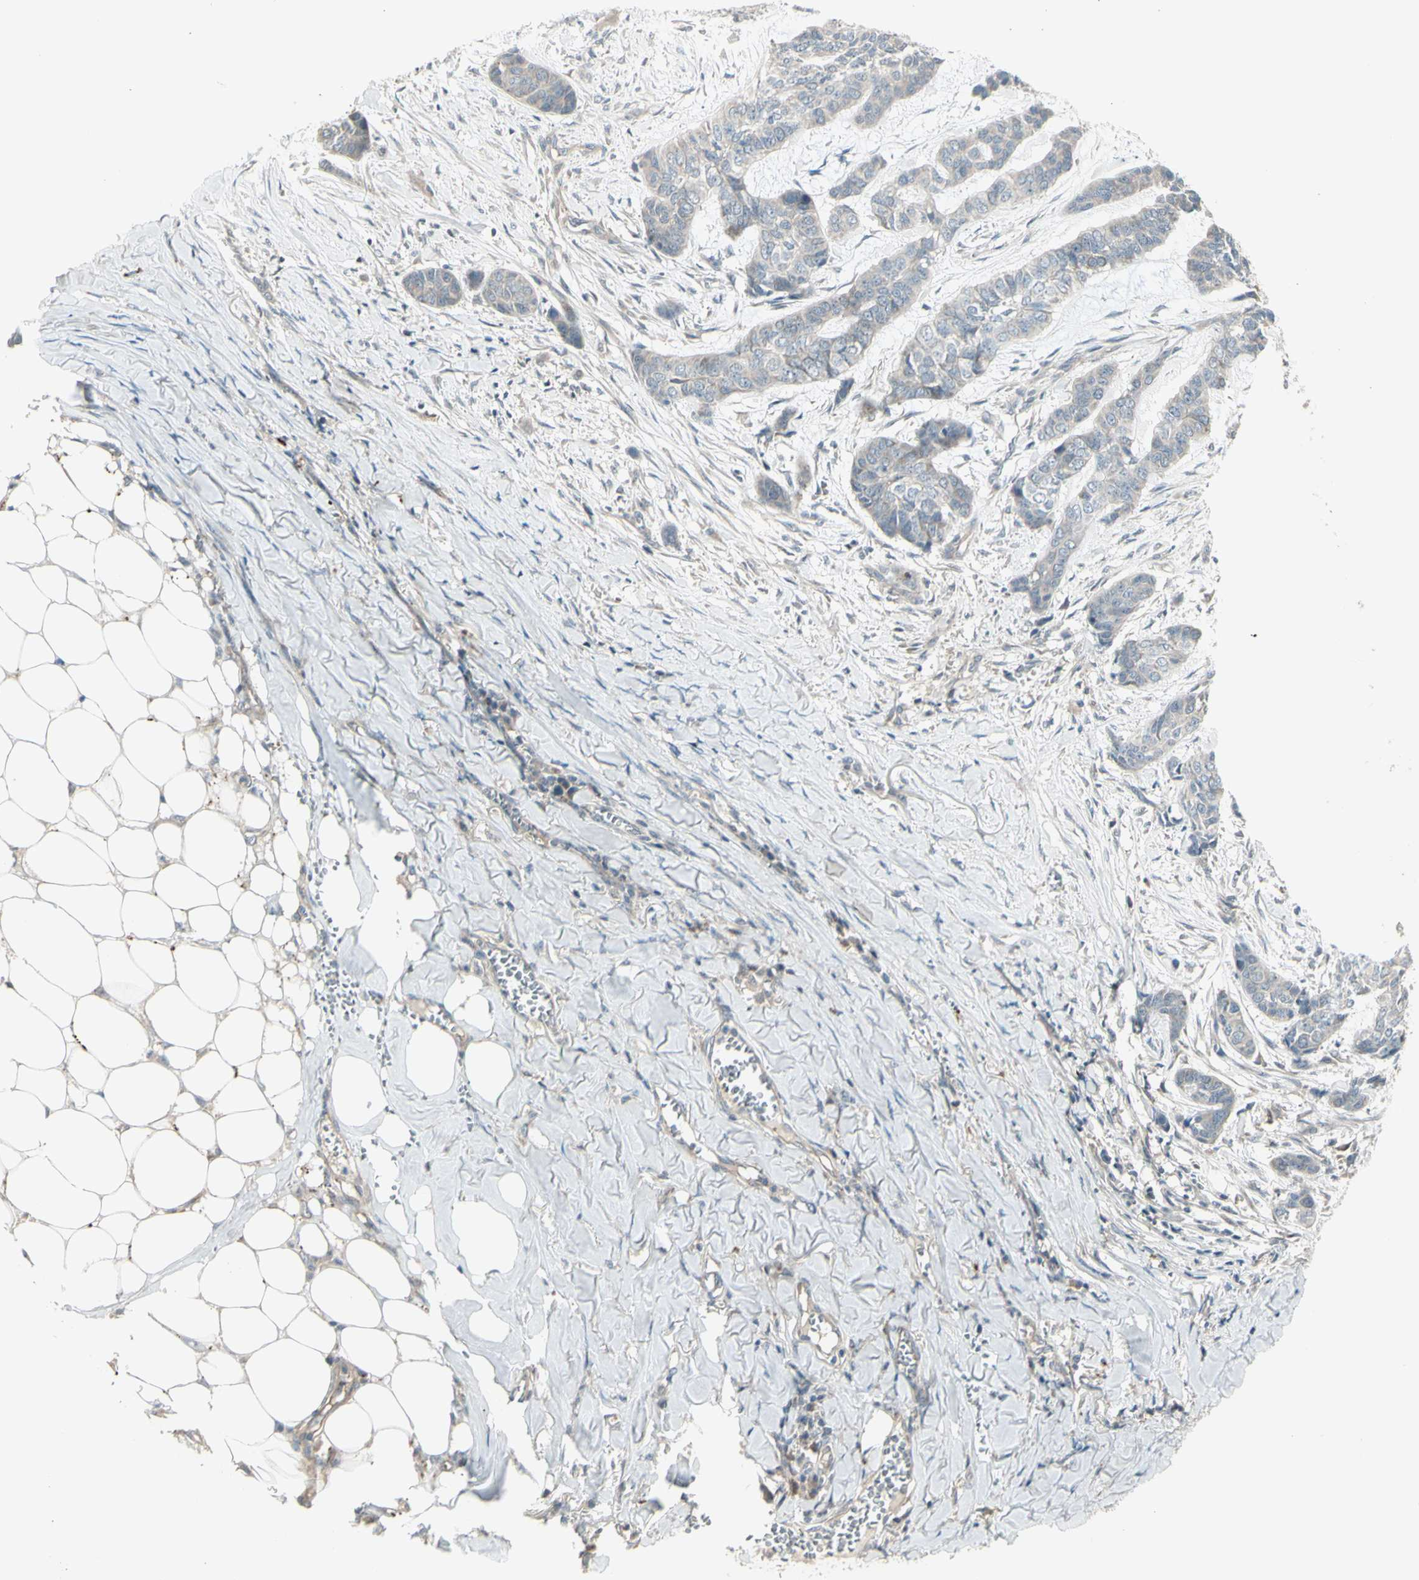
{"staining": {"intensity": "negative", "quantity": "none", "location": "none"}, "tissue": "skin cancer", "cell_type": "Tumor cells", "image_type": "cancer", "snomed": [{"axis": "morphology", "description": "Basal cell carcinoma"}, {"axis": "topography", "description": "Skin"}], "caption": "A high-resolution image shows immunohistochemistry (IHC) staining of skin cancer, which reveals no significant expression in tumor cells.", "gene": "OSTM1", "patient": {"sex": "female", "age": 64}}